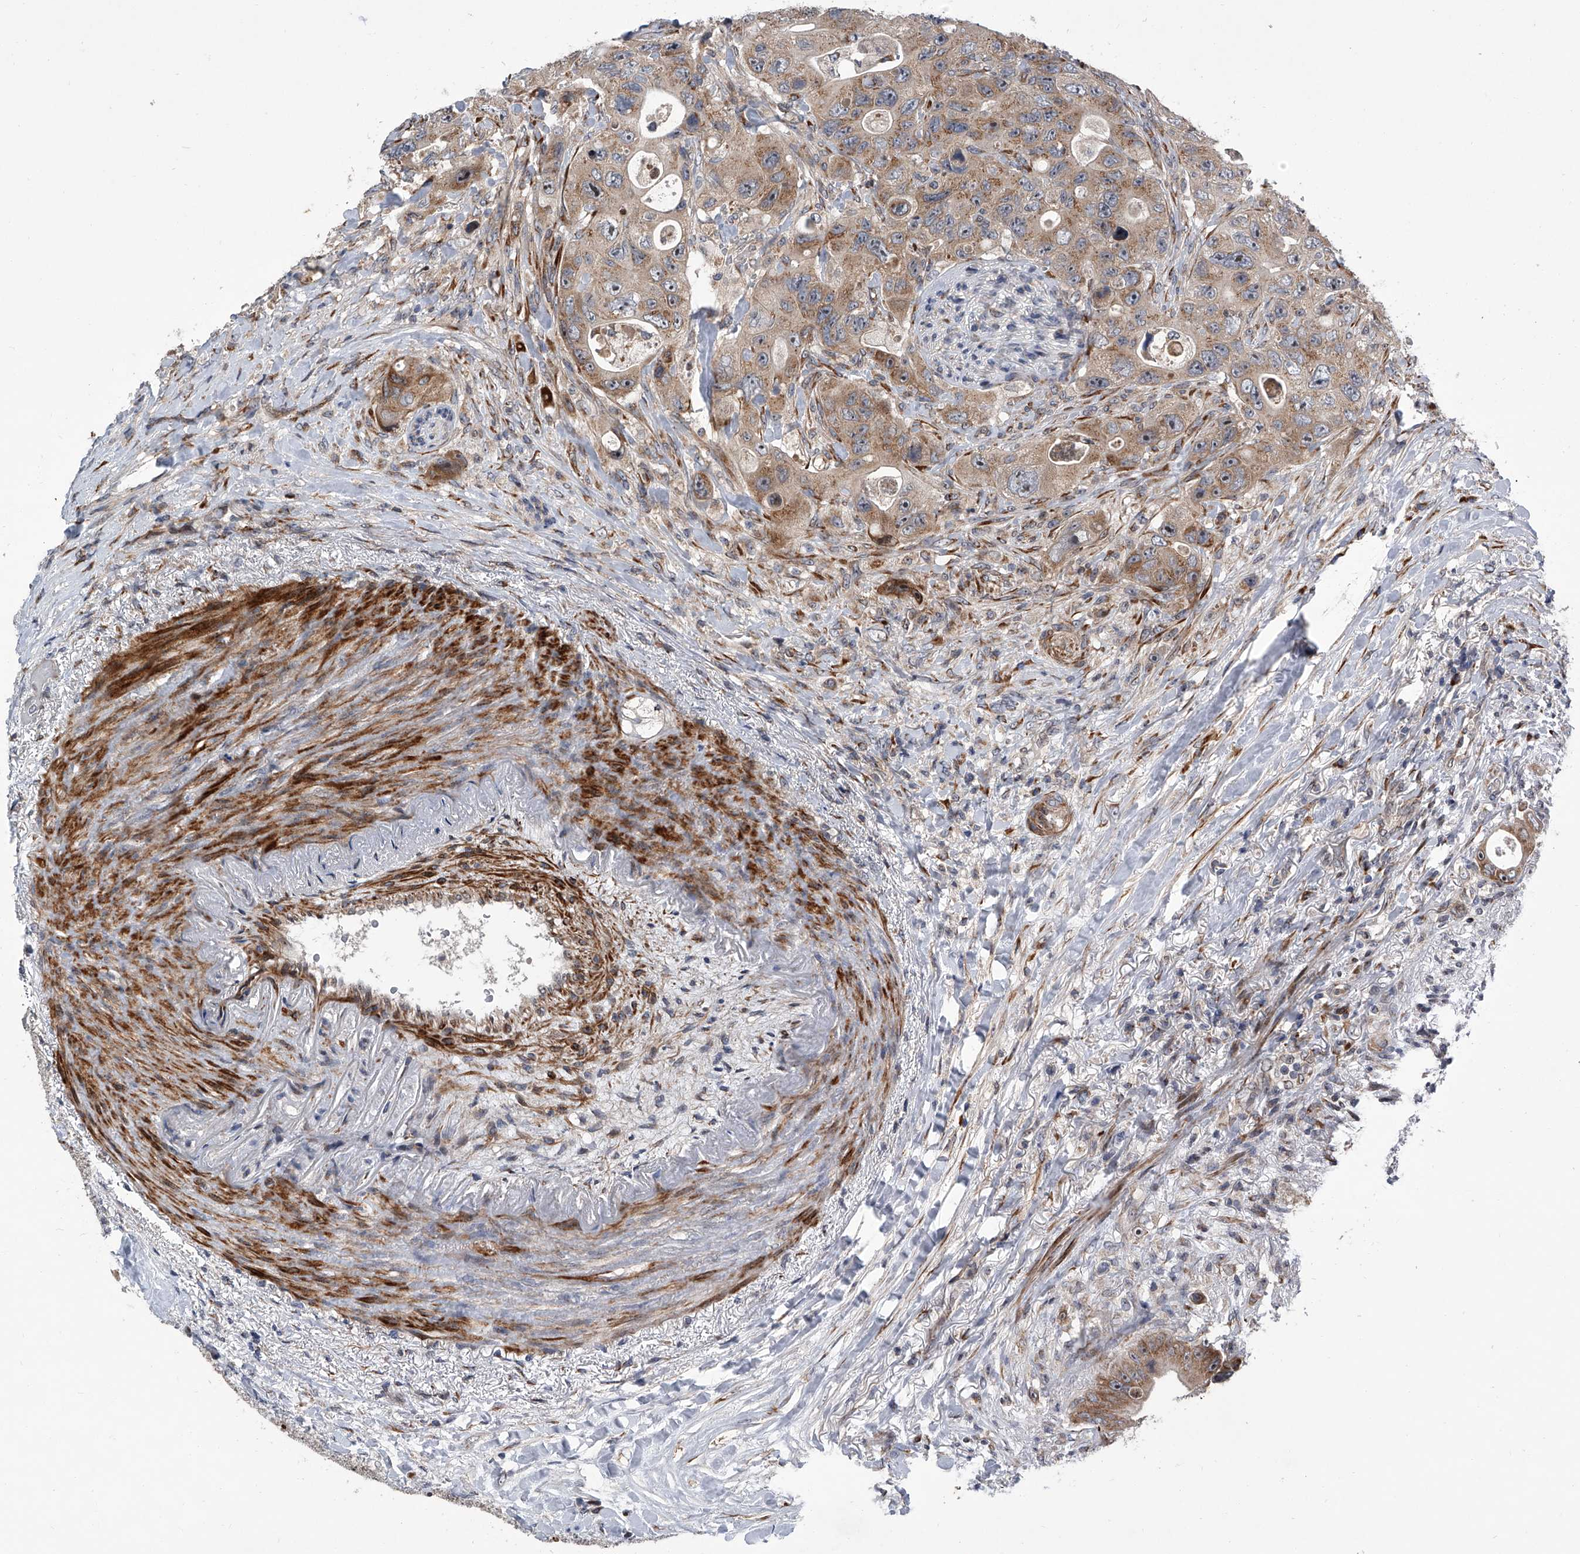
{"staining": {"intensity": "moderate", "quantity": ">75%", "location": "cytoplasmic/membranous"}, "tissue": "colorectal cancer", "cell_type": "Tumor cells", "image_type": "cancer", "snomed": [{"axis": "morphology", "description": "Adenocarcinoma, NOS"}, {"axis": "topography", "description": "Colon"}], "caption": "Colorectal adenocarcinoma stained with a protein marker shows moderate staining in tumor cells.", "gene": "DLGAP2", "patient": {"sex": "female", "age": 46}}